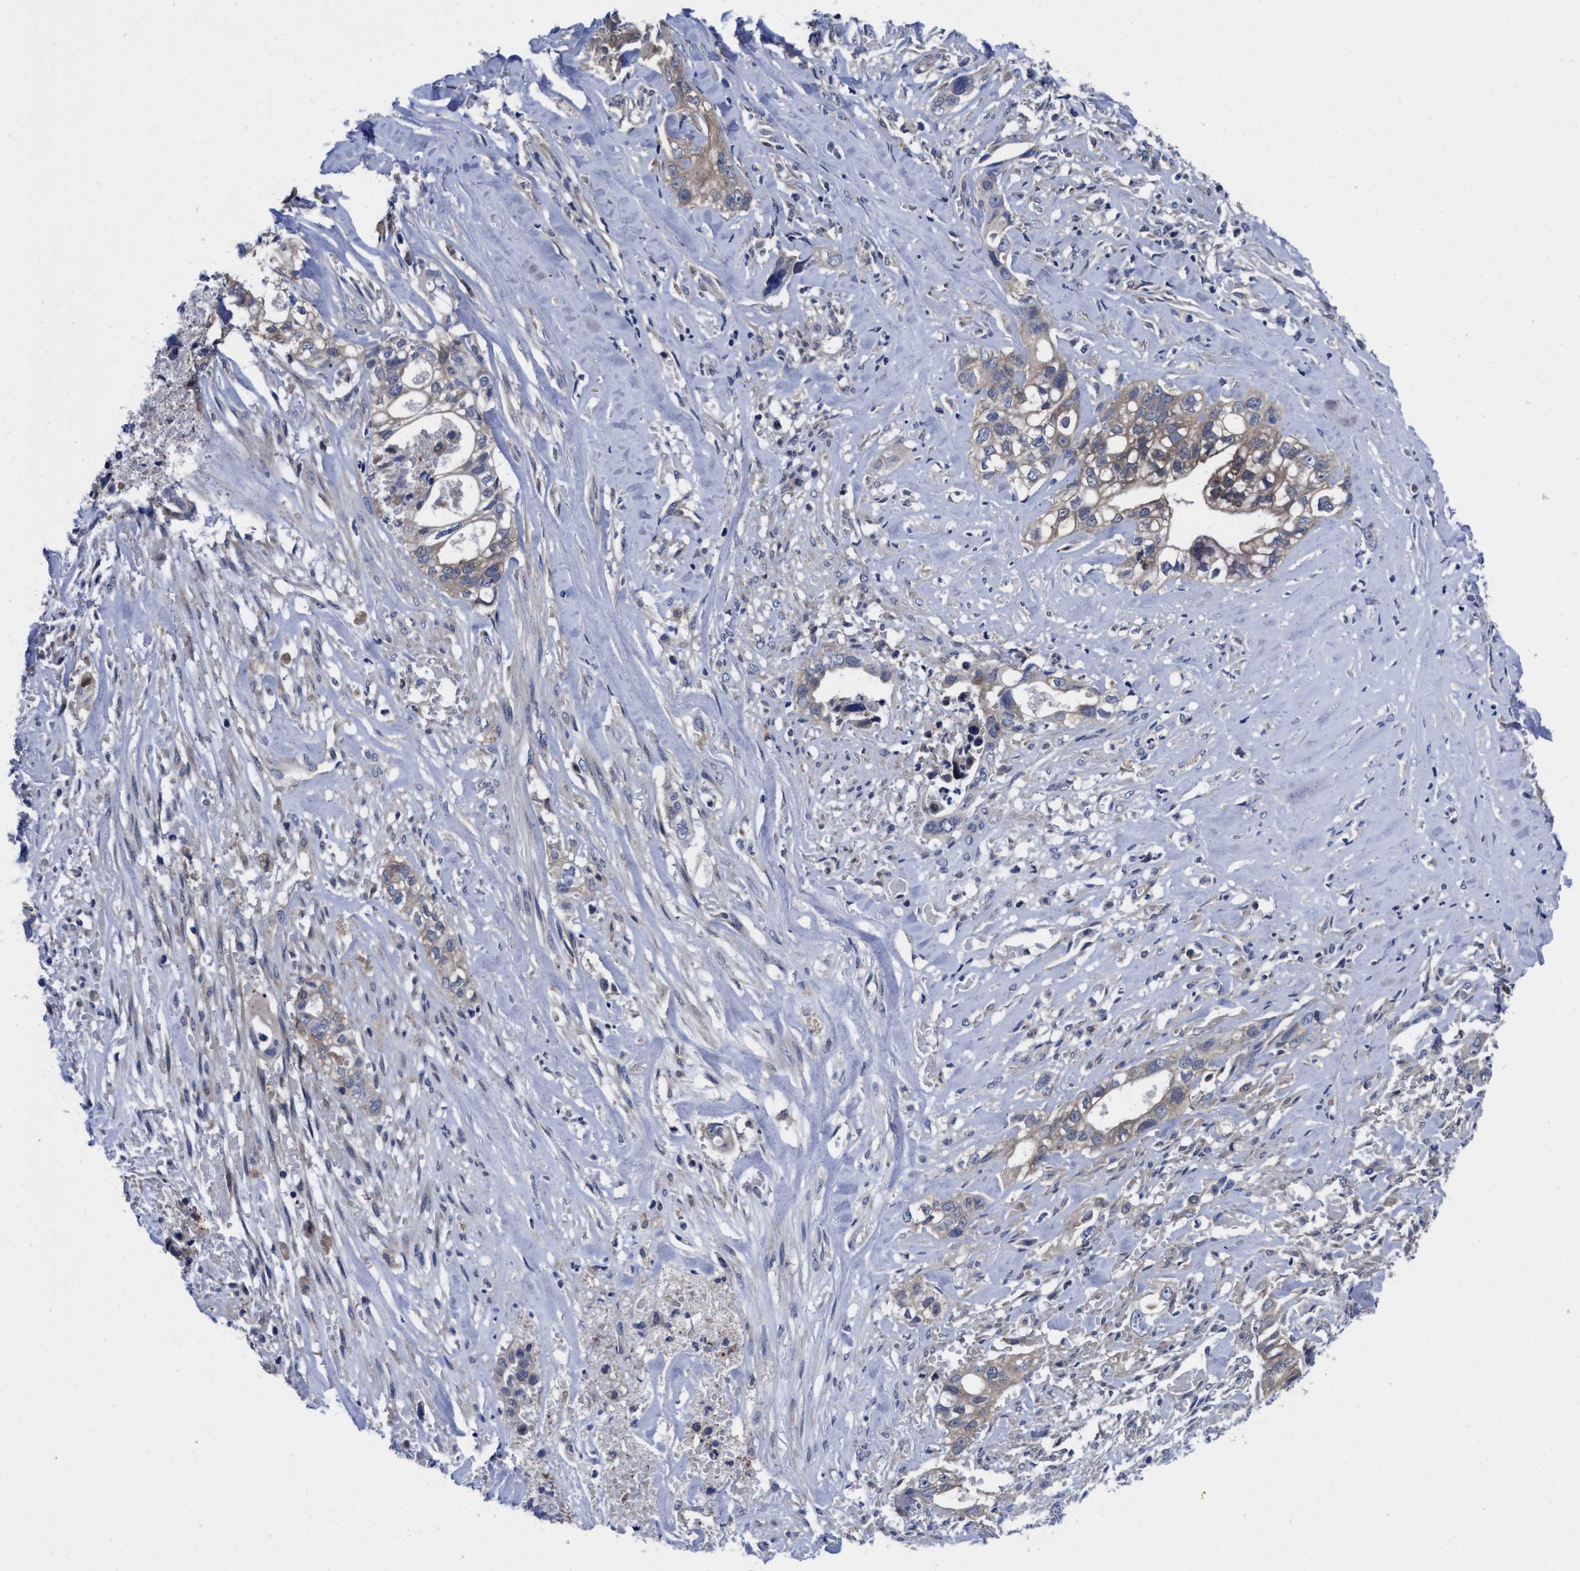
{"staining": {"intensity": "weak", "quantity": "25%-75%", "location": "cytoplasmic/membranous"}, "tissue": "liver cancer", "cell_type": "Tumor cells", "image_type": "cancer", "snomed": [{"axis": "morphology", "description": "Cholangiocarcinoma"}, {"axis": "topography", "description": "Liver"}], "caption": "Cholangiocarcinoma (liver) stained for a protein demonstrates weak cytoplasmic/membranous positivity in tumor cells.", "gene": "TXNDC17", "patient": {"sex": "female", "age": 70}}